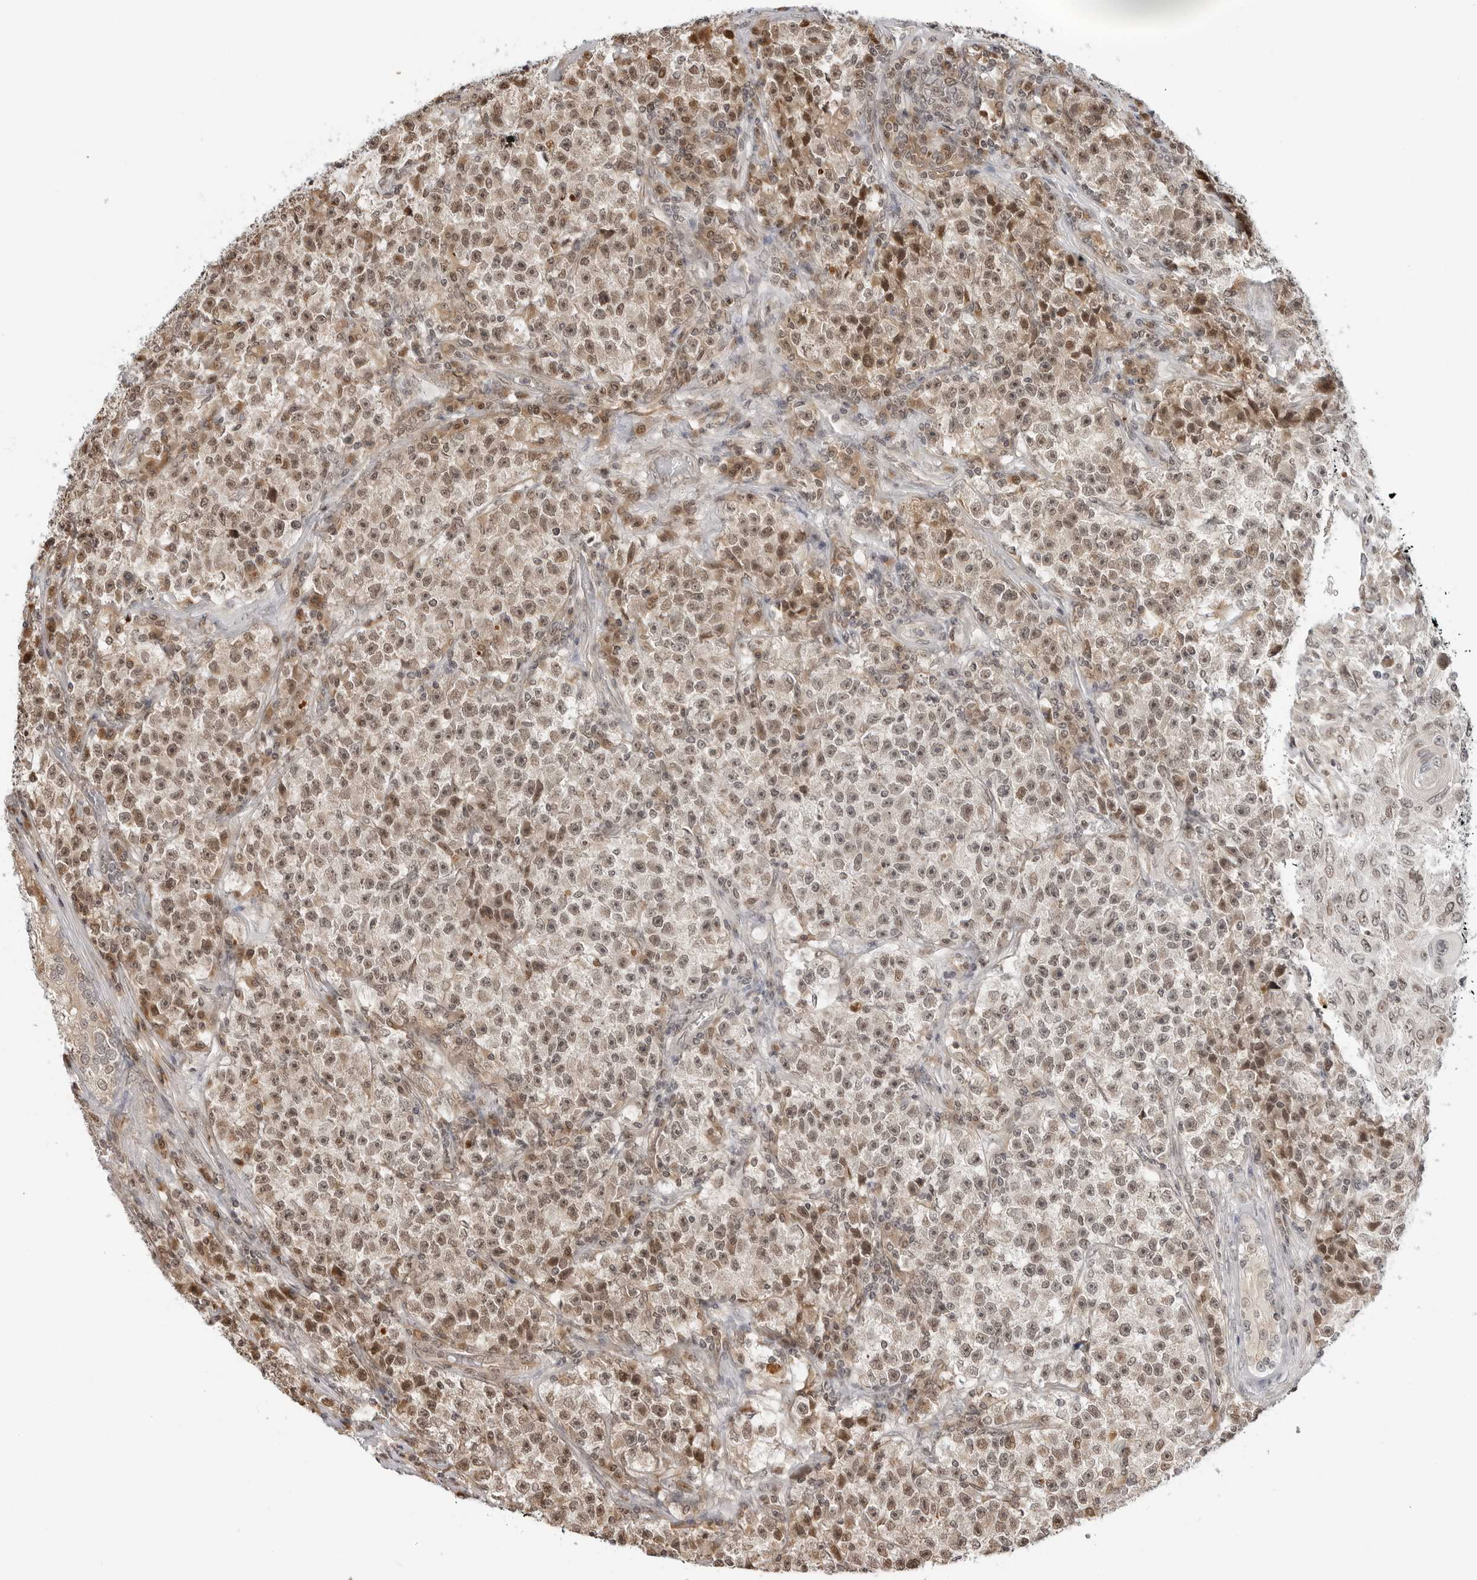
{"staining": {"intensity": "moderate", "quantity": ">75%", "location": "nuclear"}, "tissue": "testis cancer", "cell_type": "Tumor cells", "image_type": "cancer", "snomed": [{"axis": "morphology", "description": "Seminoma, NOS"}, {"axis": "topography", "description": "Testis"}], "caption": "Moderate nuclear staining is appreciated in about >75% of tumor cells in testis cancer (seminoma). (DAB = brown stain, brightfield microscopy at high magnification).", "gene": "TIPRL", "patient": {"sex": "male", "age": 22}}